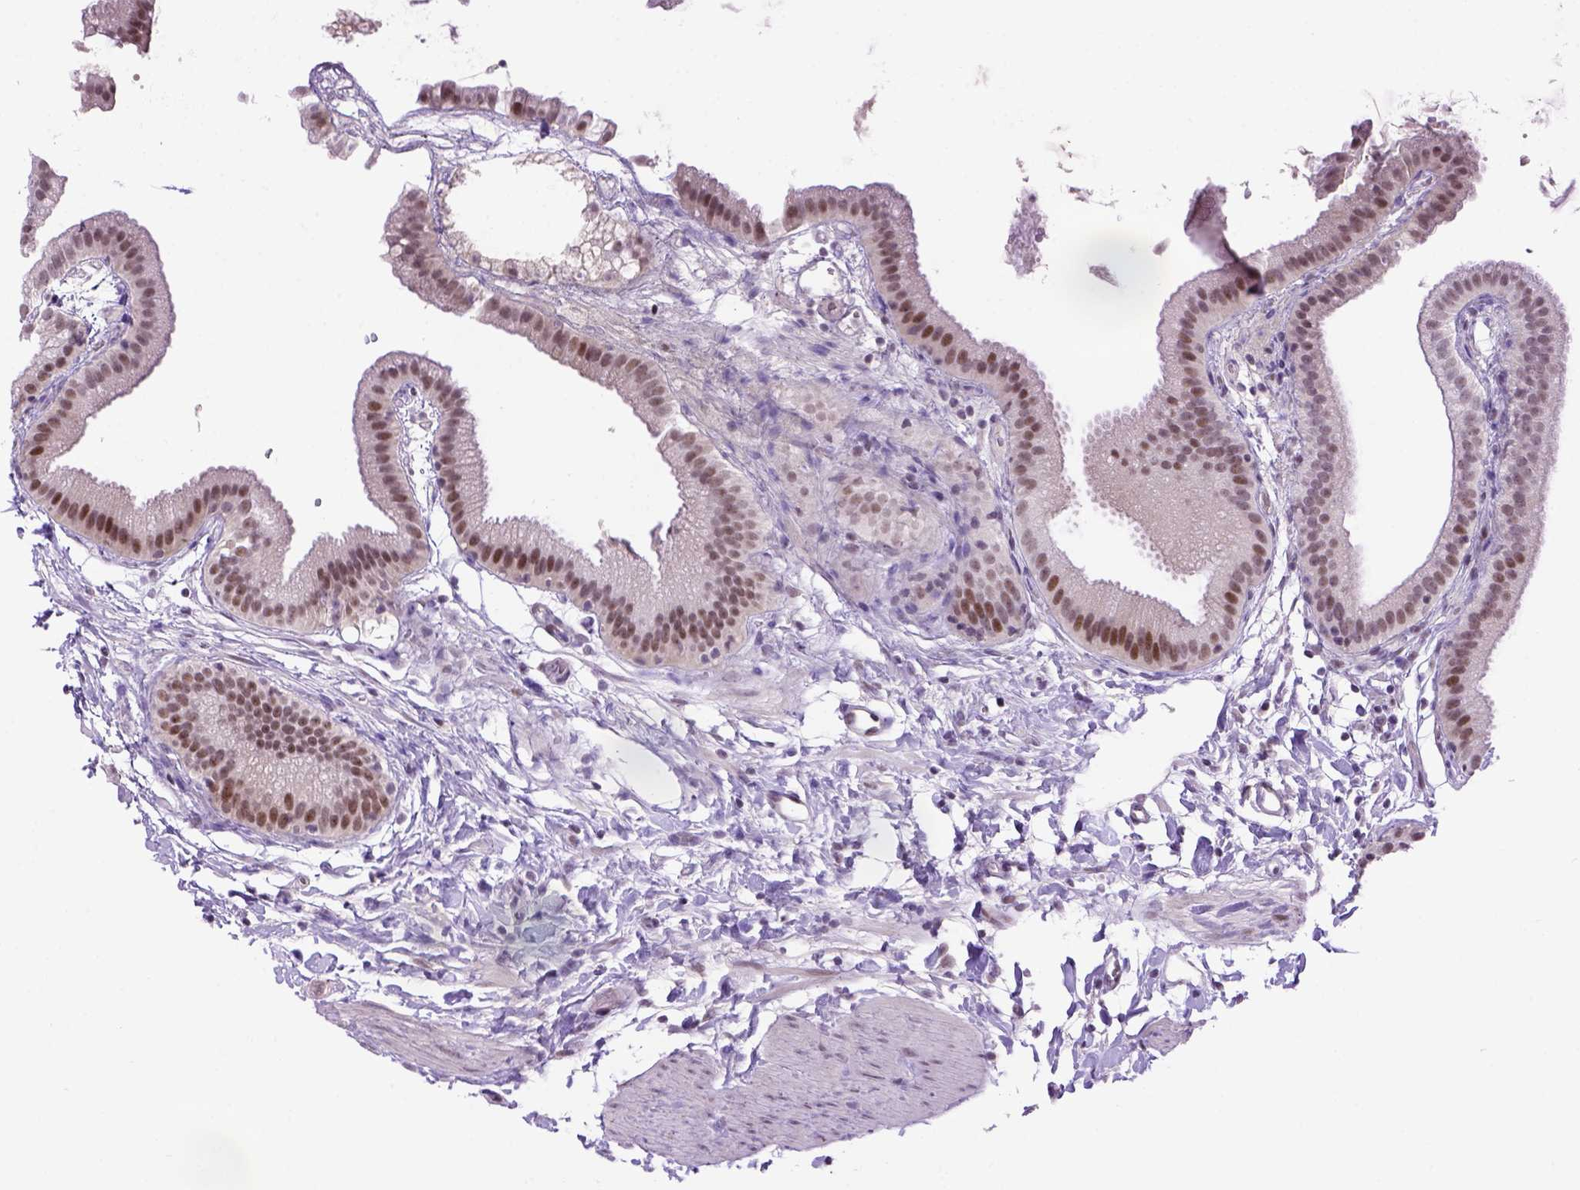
{"staining": {"intensity": "moderate", "quantity": "25%-75%", "location": "nuclear"}, "tissue": "gallbladder", "cell_type": "Glandular cells", "image_type": "normal", "snomed": [{"axis": "morphology", "description": "Normal tissue, NOS"}, {"axis": "topography", "description": "Gallbladder"}], "caption": "This is a micrograph of immunohistochemistry (IHC) staining of unremarkable gallbladder, which shows moderate expression in the nuclear of glandular cells.", "gene": "TBPL1", "patient": {"sex": "female", "age": 63}}